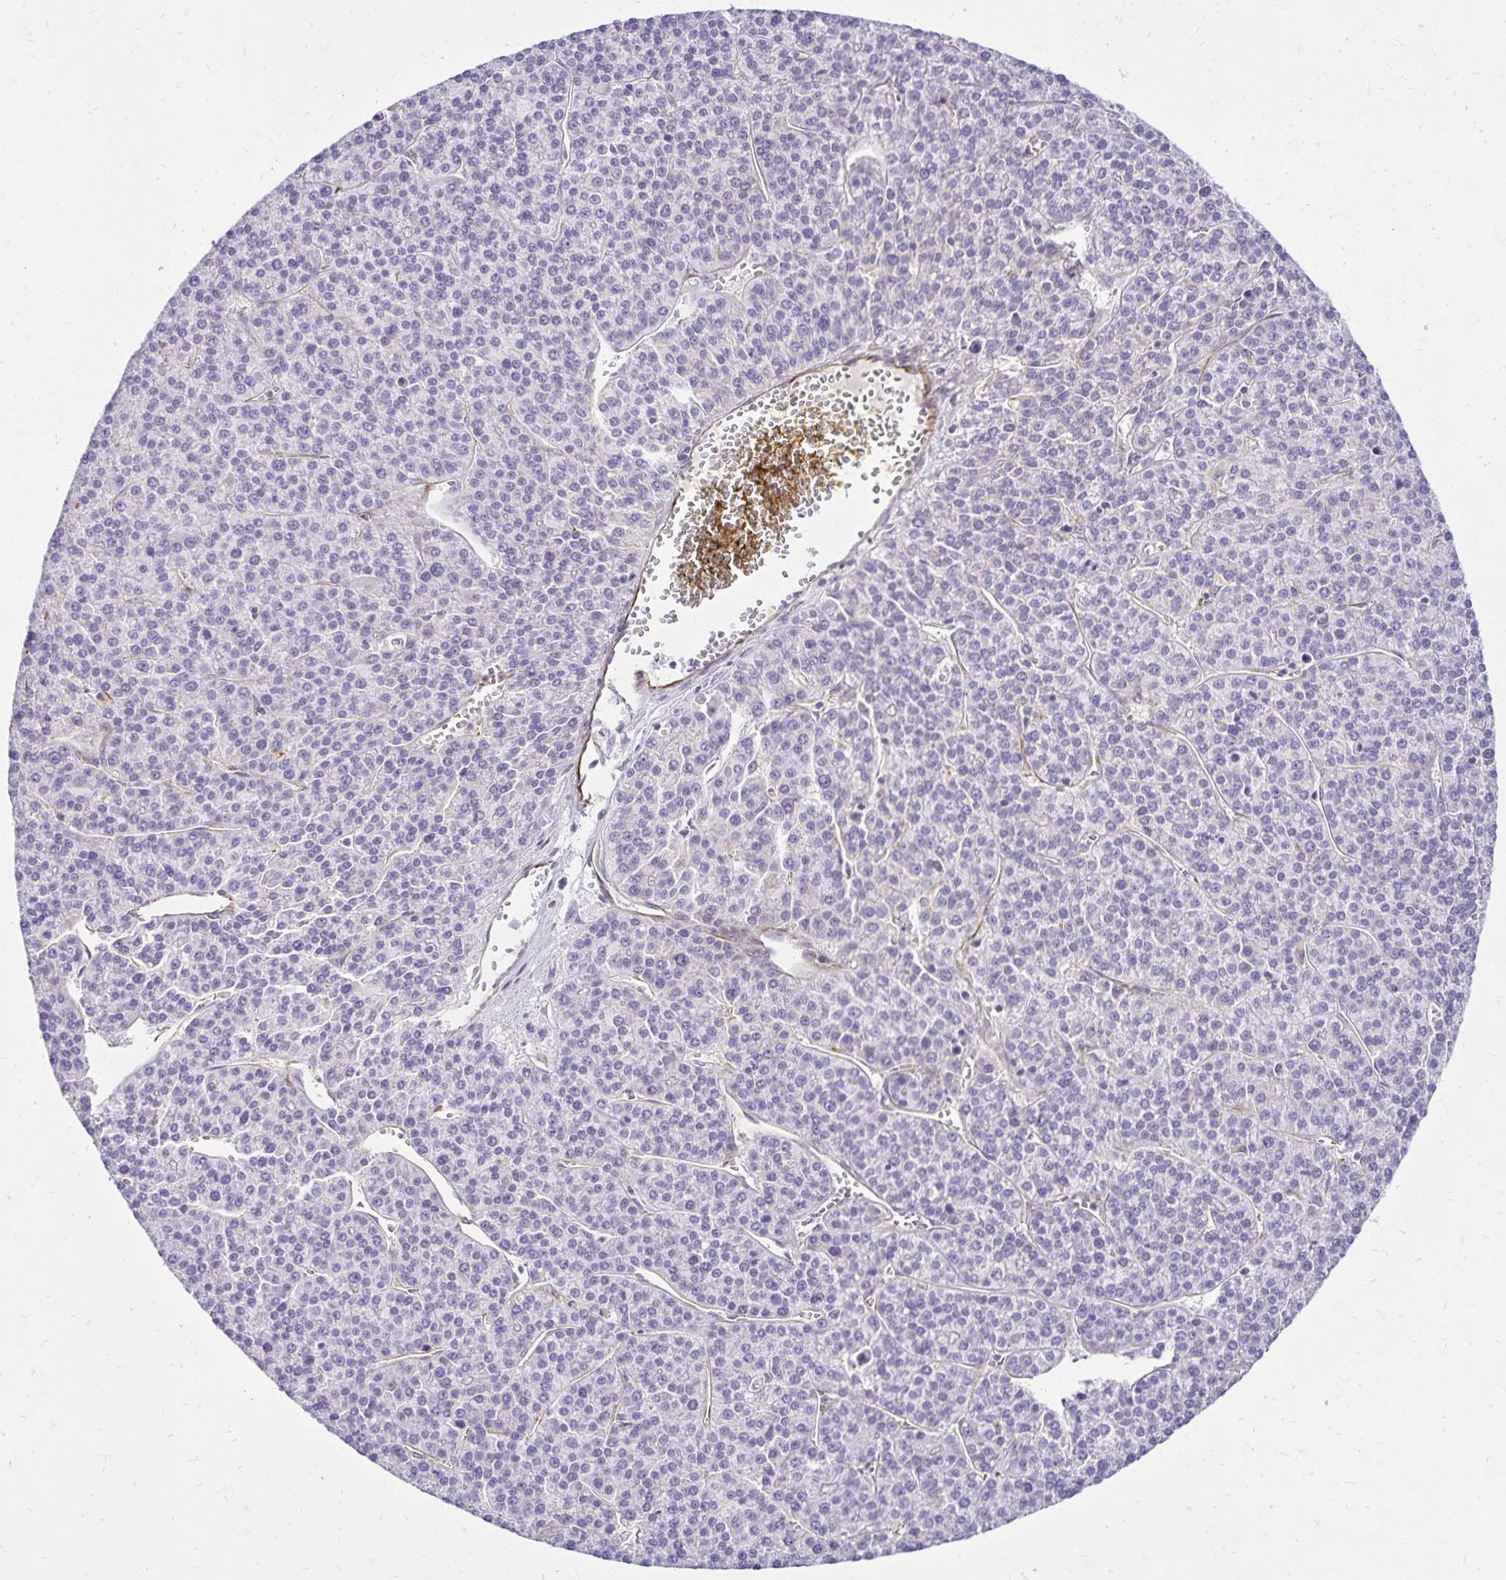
{"staining": {"intensity": "negative", "quantity": "none", "location": "none"}, "tissue": "liver cancer", "cell_type": "Tumor cells", "image_type": "cancer", "snomed": [{"axis": "morphology", "description": "Carcinoma, Hepatocellular, NOS"}, {"axis": "topography", "description": "Liver"}], "caption": "There is no significant staining in tumor cells of hepatocellular carcinoma (liver). (DAB immunohistochemistry, high magnification).", "gene": "TRPV6", "patient": {"sex": "female", "age": 58}}